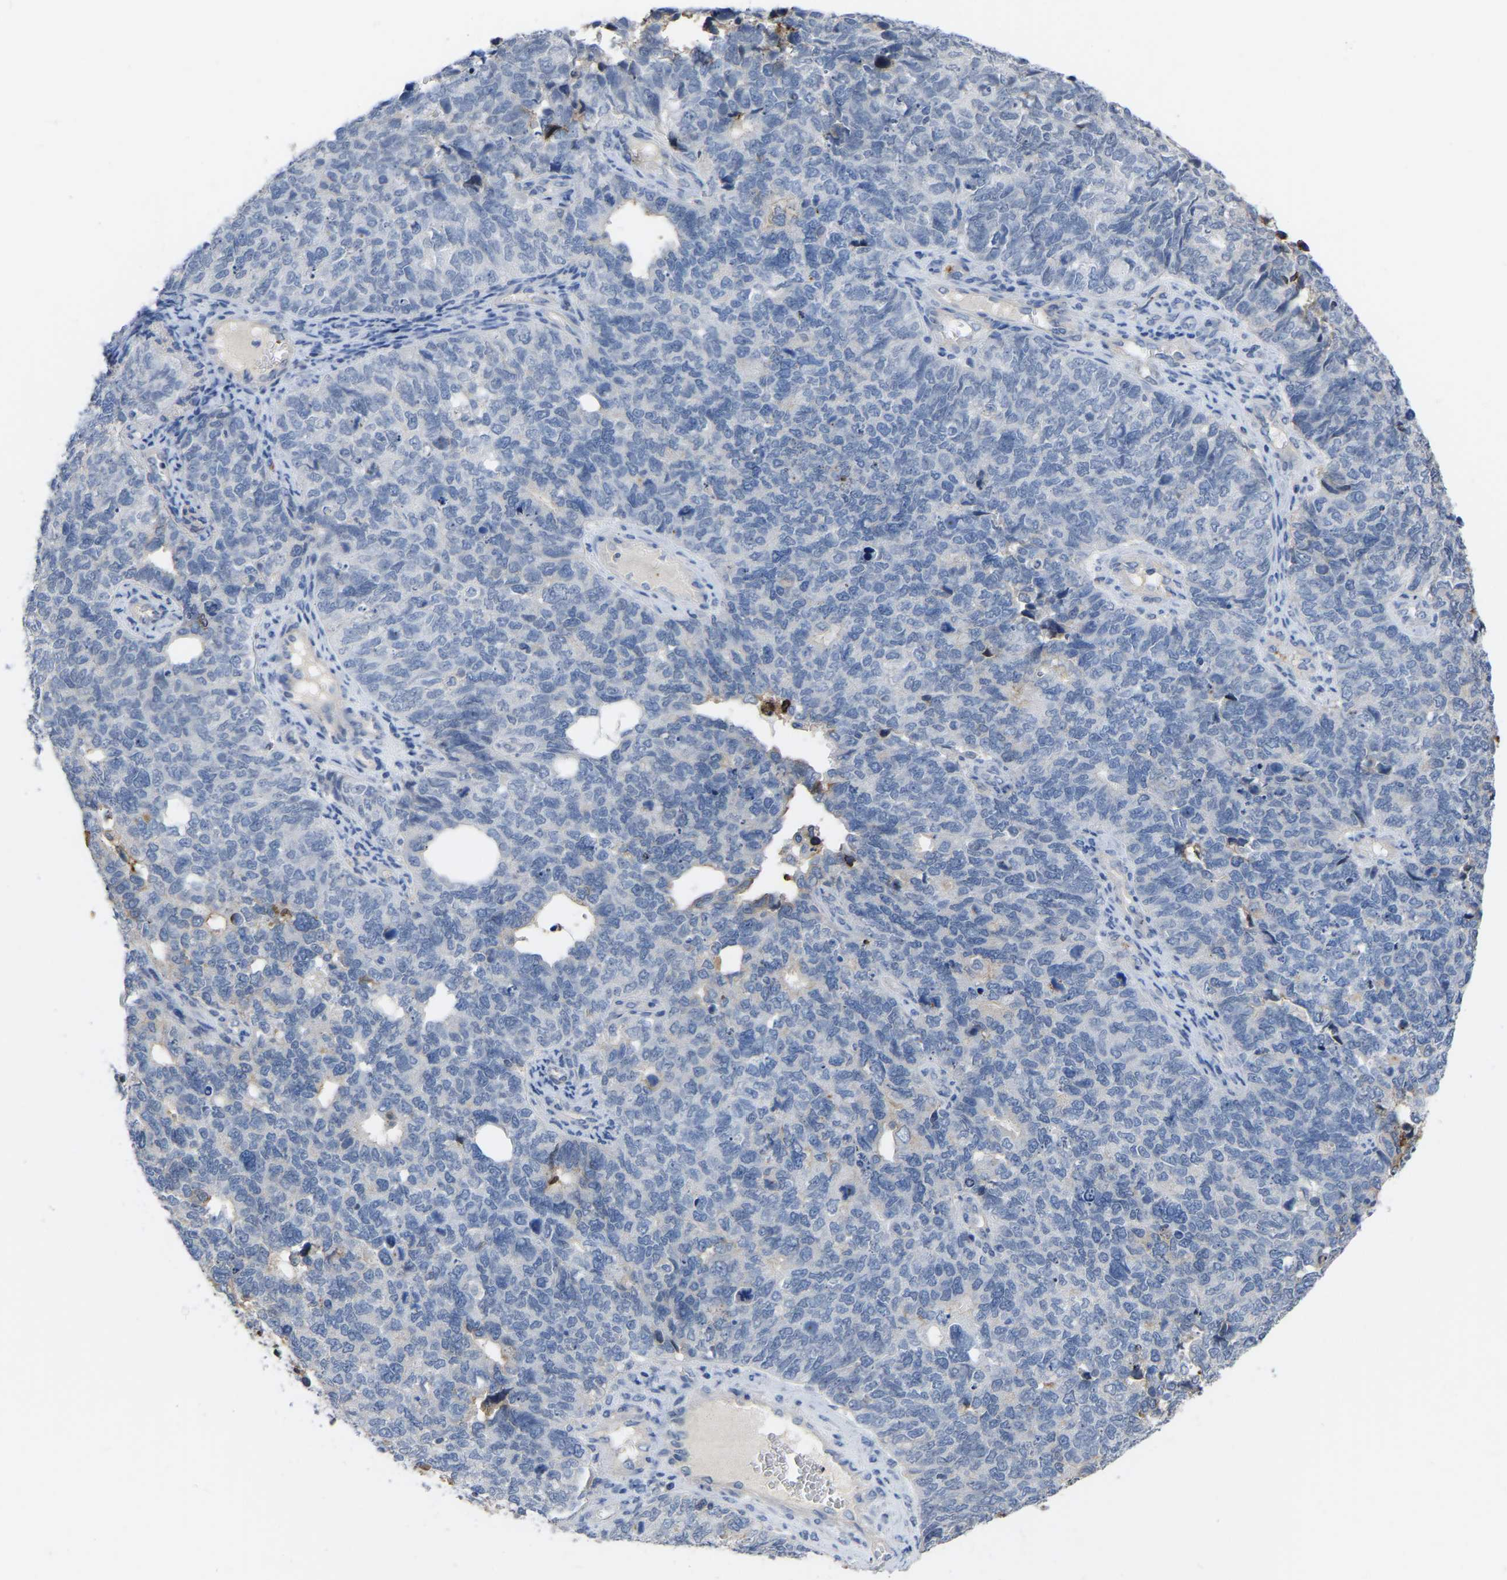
{"staining": {"intensity": "negative", "quantity": "none", "location": "none"}, "tissue": "cervical cancer", "cell_type": "Tumor cells", "image_type": "cancer", "snomed": [{"axis": "morphology", "description": "Squamous cell carcinoma, NOS"}, {"axis": "topography", "description": "Cervix"}], "caption": "DAB immunohistochemical staining of human cervical squamous cell carcinoma exhibits no significant staining in tumor cells.", "gene": "ZNF449", "patient": {"sex": "female", "age": 63}}